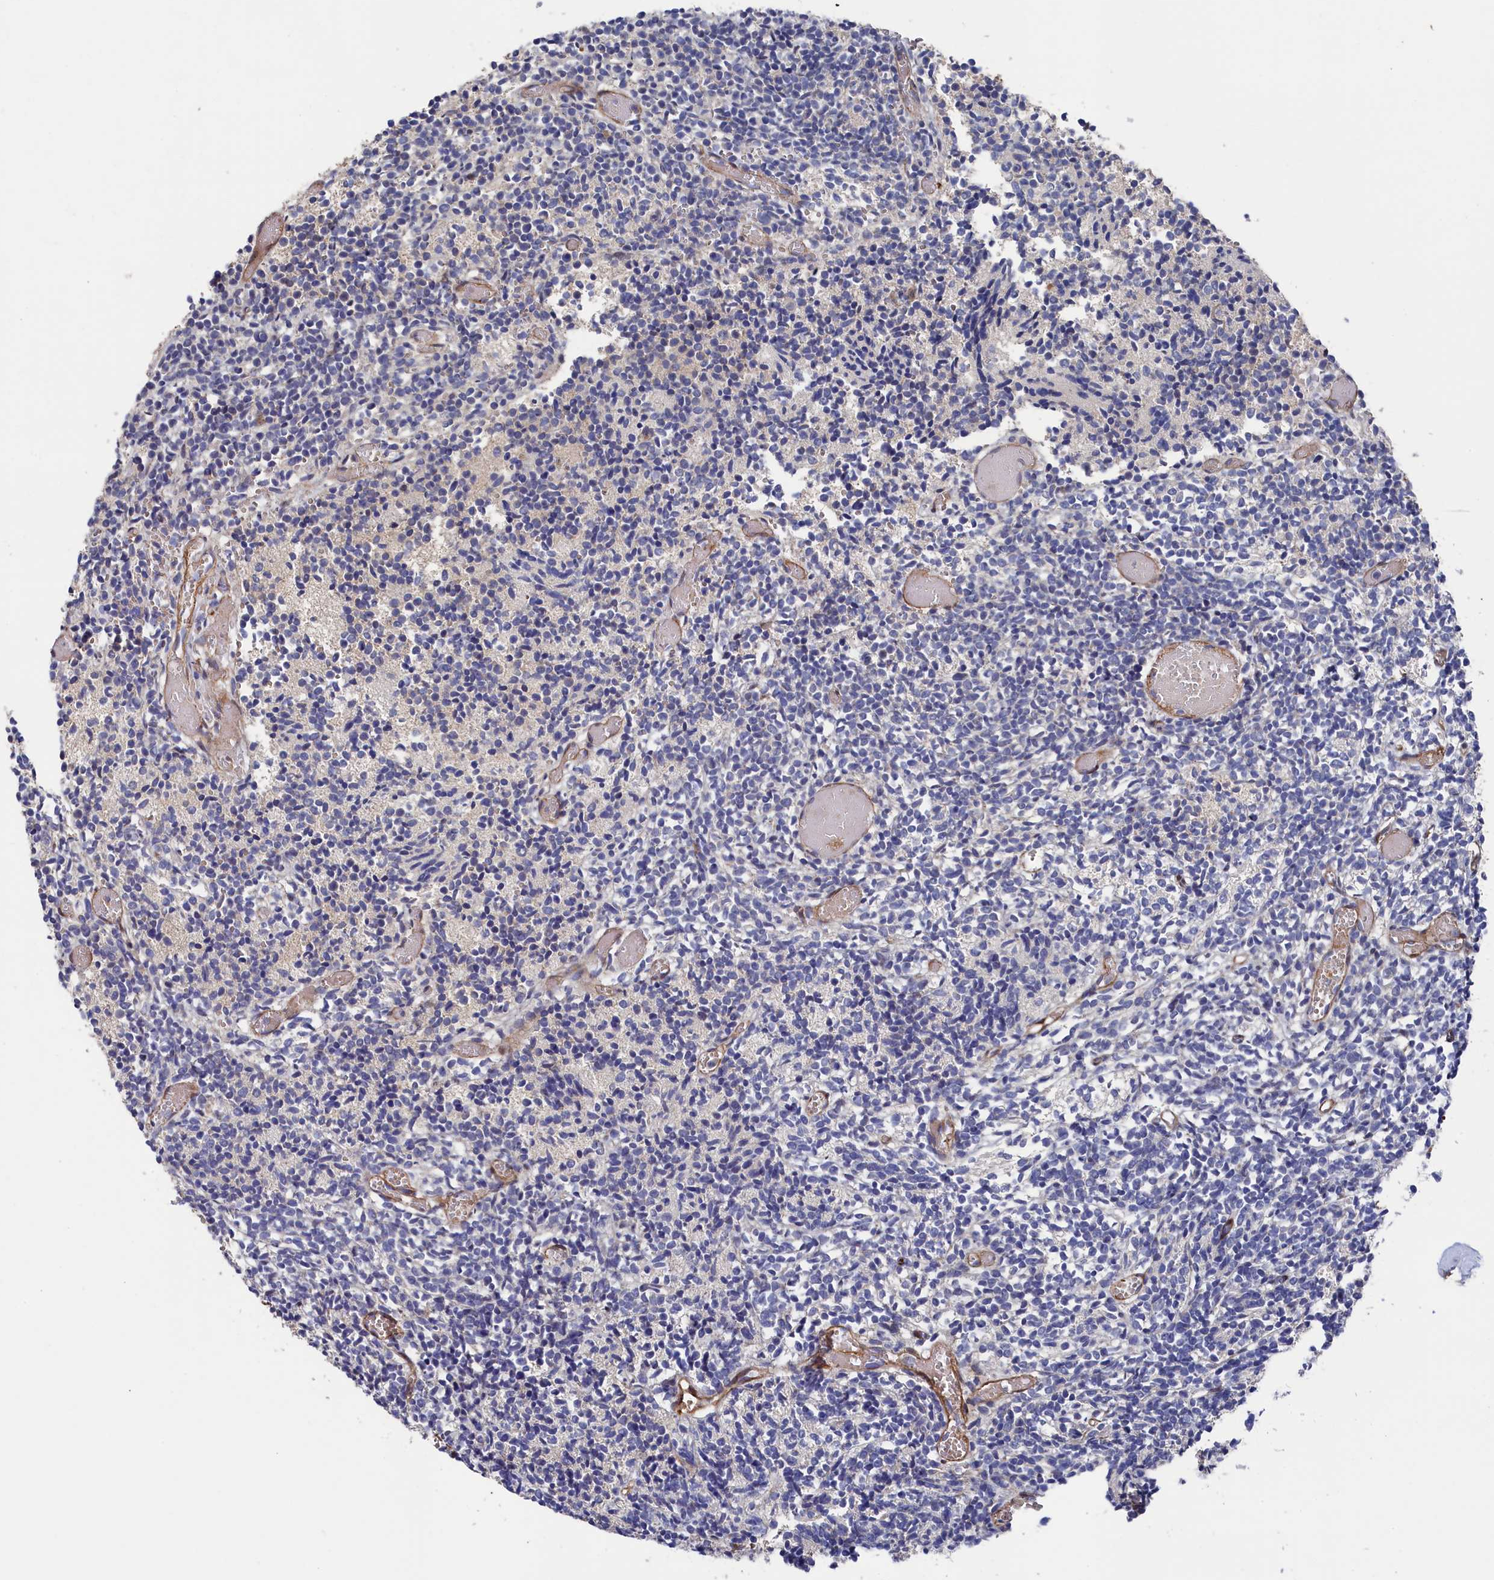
{"staining": {"intensity": "negative", "quantity": "none", "location": "none"}, "tissue": "glioma", "cell_type": "Tumor cells", "image_type": "cancer", "snomed": [{"axis": "morphology", "description": "Glioma, malignant, Low grade"}, {"axis": "topography", "description": "Brain"}], "caption": "This is a image of immunohistochemistry (IHC) staining of malignant low-grade glioma, which shows no positivity in tumor cells.", "gene": "ZNF891", "patient": {"sex": "female", "age": 1}}